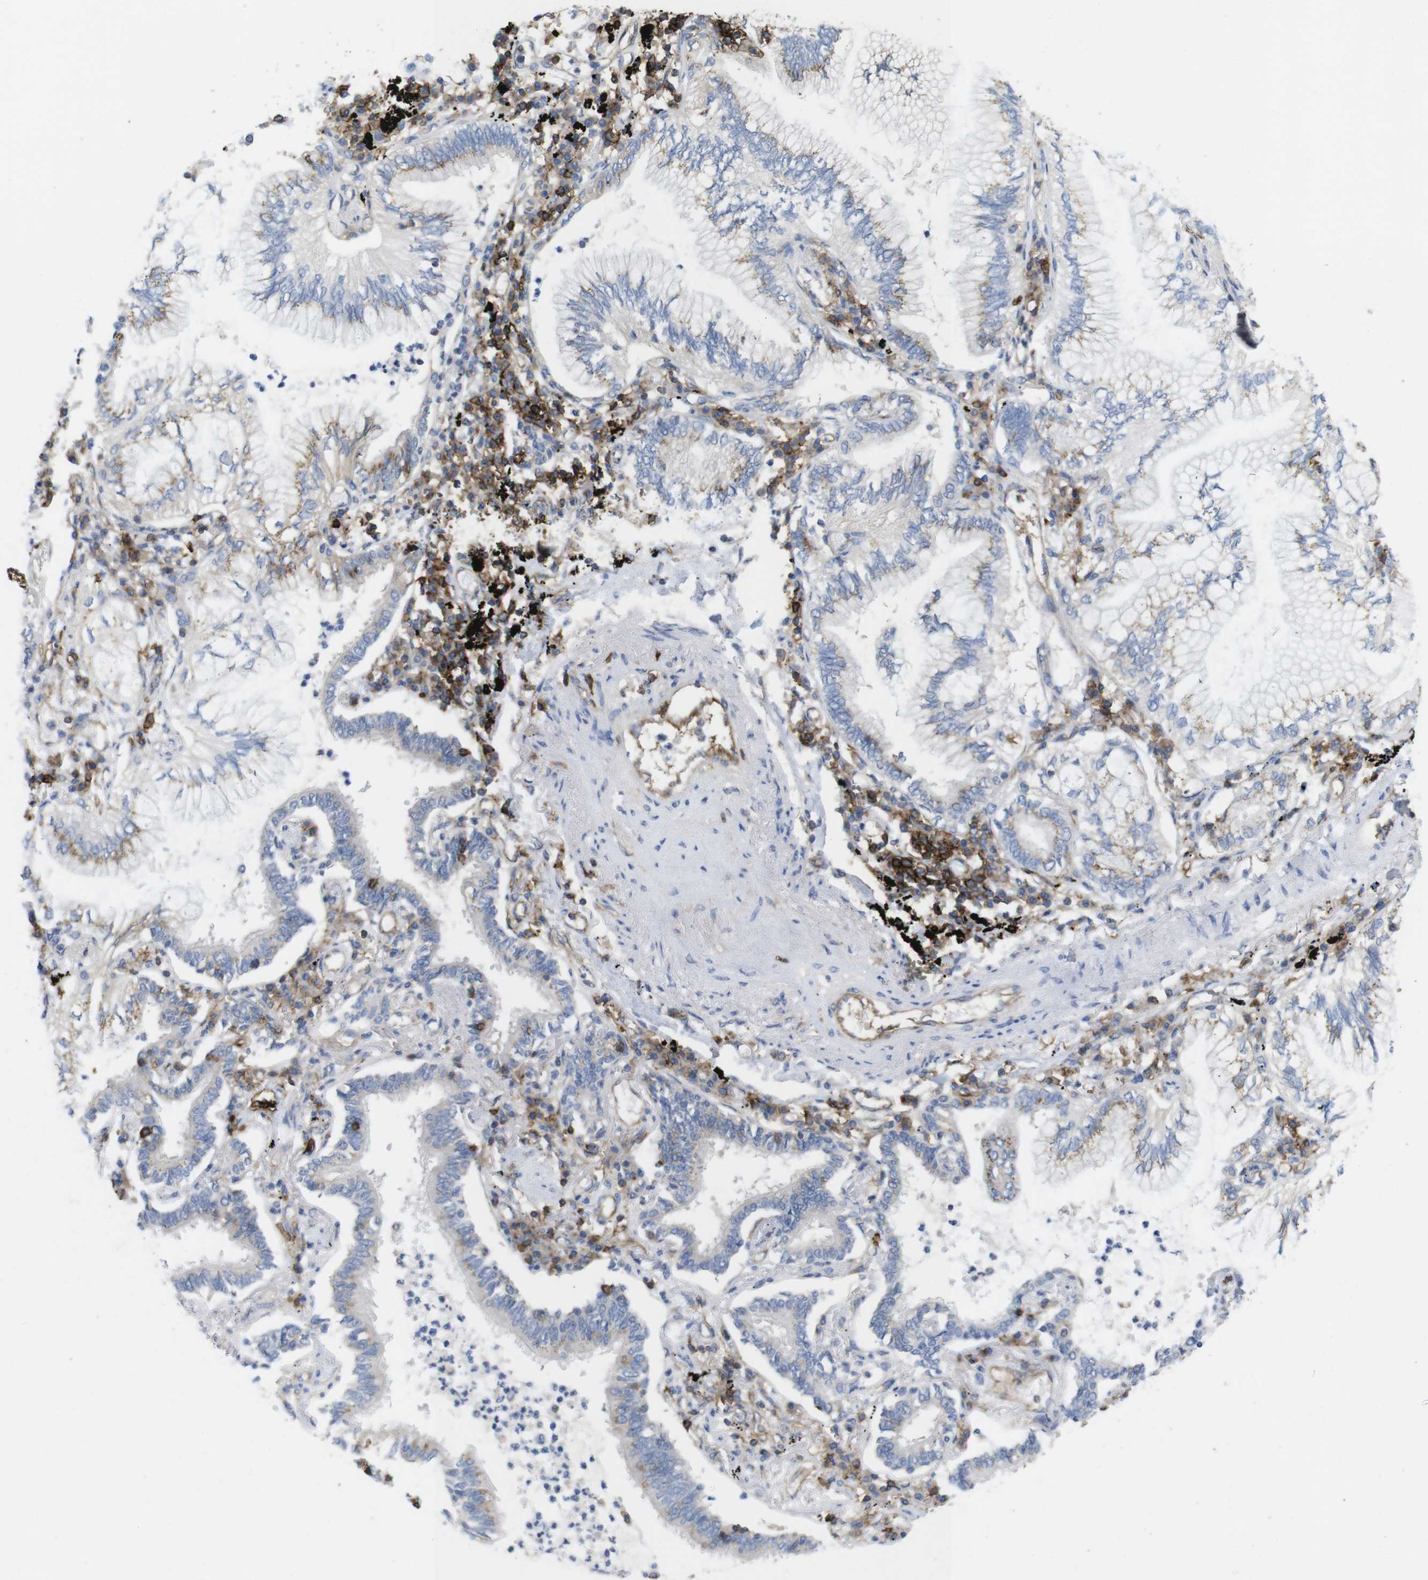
{"staining": {"intensity": "weak", "quantity": "<25%", "location": "cytoplasmic/membranous"}, "tissue": "lung cancer", "cell_type": "Tumor cells", "image_type": "cancer", "snomed": [{"axis": "morphology", "description": "Normal tissue, NOS"}, {"axis": "morphology", "description": "Adenocarcinoma, NOS"}, {"axis": "topography", "description": "Bronchus"}, {"axis": "topography", "description": "Lung"}], "caption": "Micrograph shows no protein expression in tumor cells of lung cancer (adenocarcinoma) tissue. (Stains: DAB immunohistochemistry with hematoxylin counter stain, Microscopy: brightfield microscopy at high magnification).", "gene": "CCR6", "patient": {"sex": "female", "age": 70}}